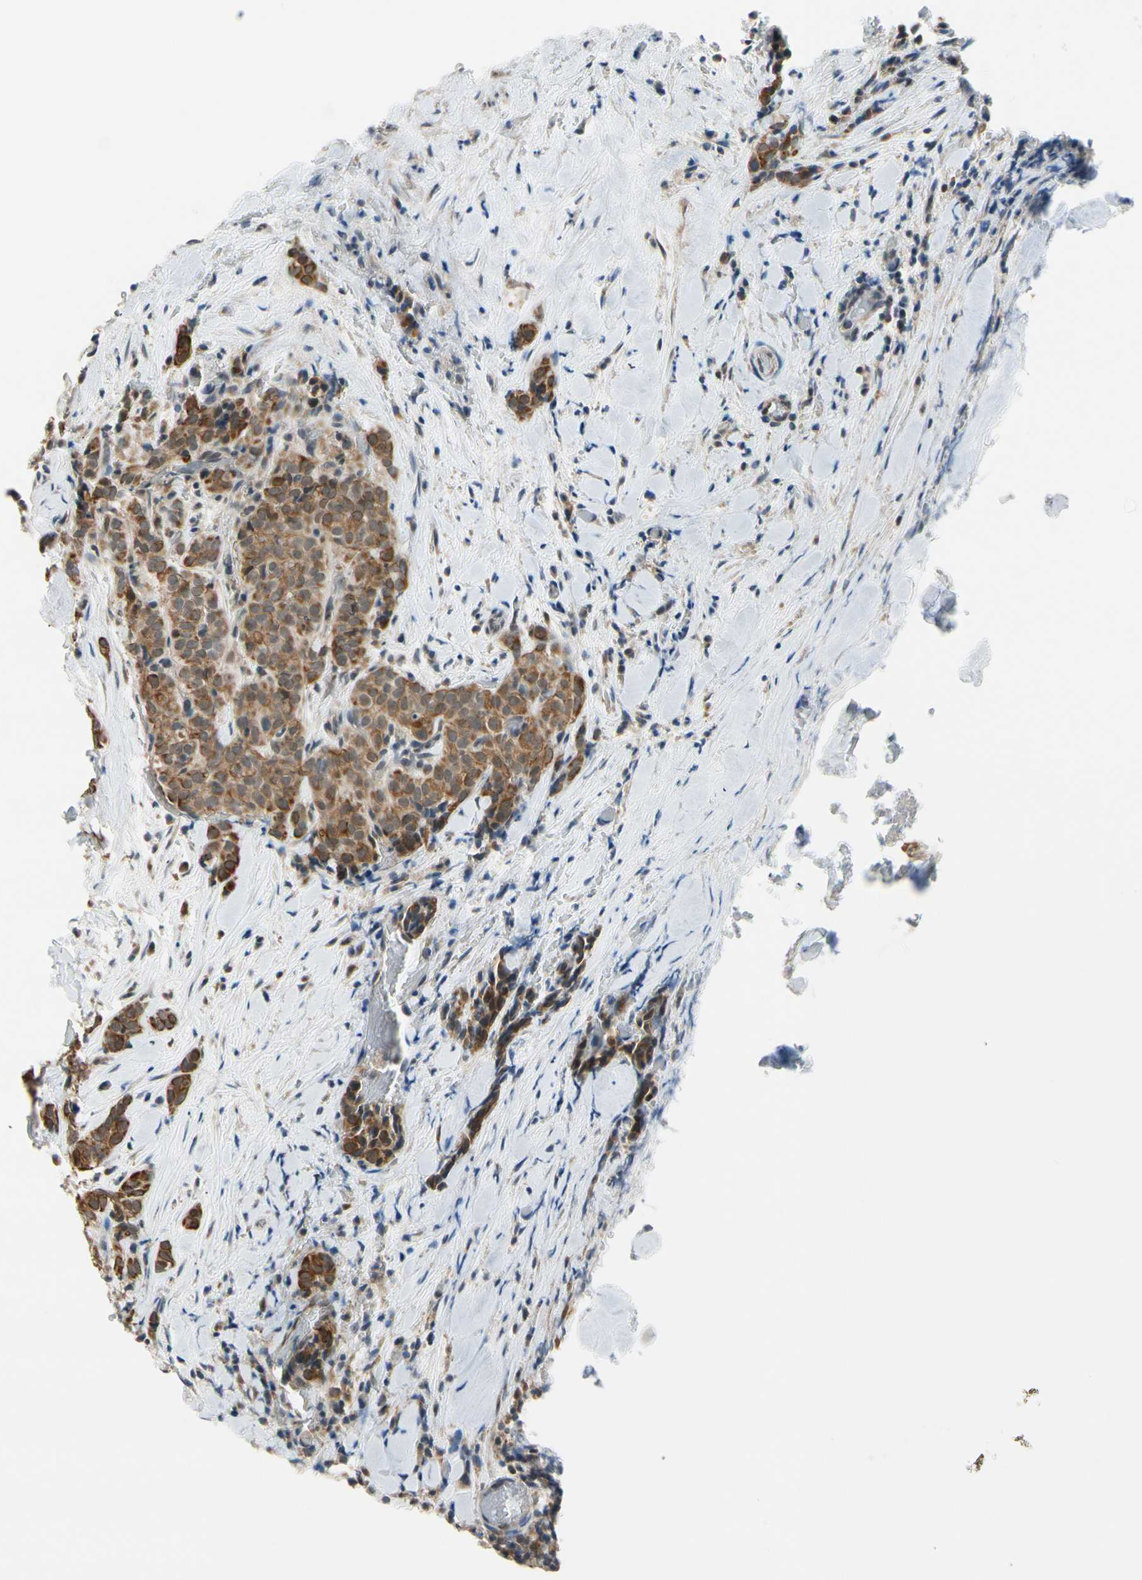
{"staining": {"intensity": "strong", "quantity": ">75%", "location": "cytoplasmic/membranous"}, "tissue": "thyroid cancer", "cell_type": "Tumor cells", "image_type": "cancer", "snomed": [{"axis": "morphology", "description": "Normal tissue, NOS"}, {"axis": "morphology", "description": "Papillary adenocarcinoma, NOS"}, {"axis": "topography", "description": "Thyroid gland"}], "caption": "Immunohistochemical staining of thyroid cancer reveals strong cytoplasmic/membranous protein positivity in approximately >75% of tumor cells.", "gene": "TAF12", "patient": {"sex": "female", "age": 30}}